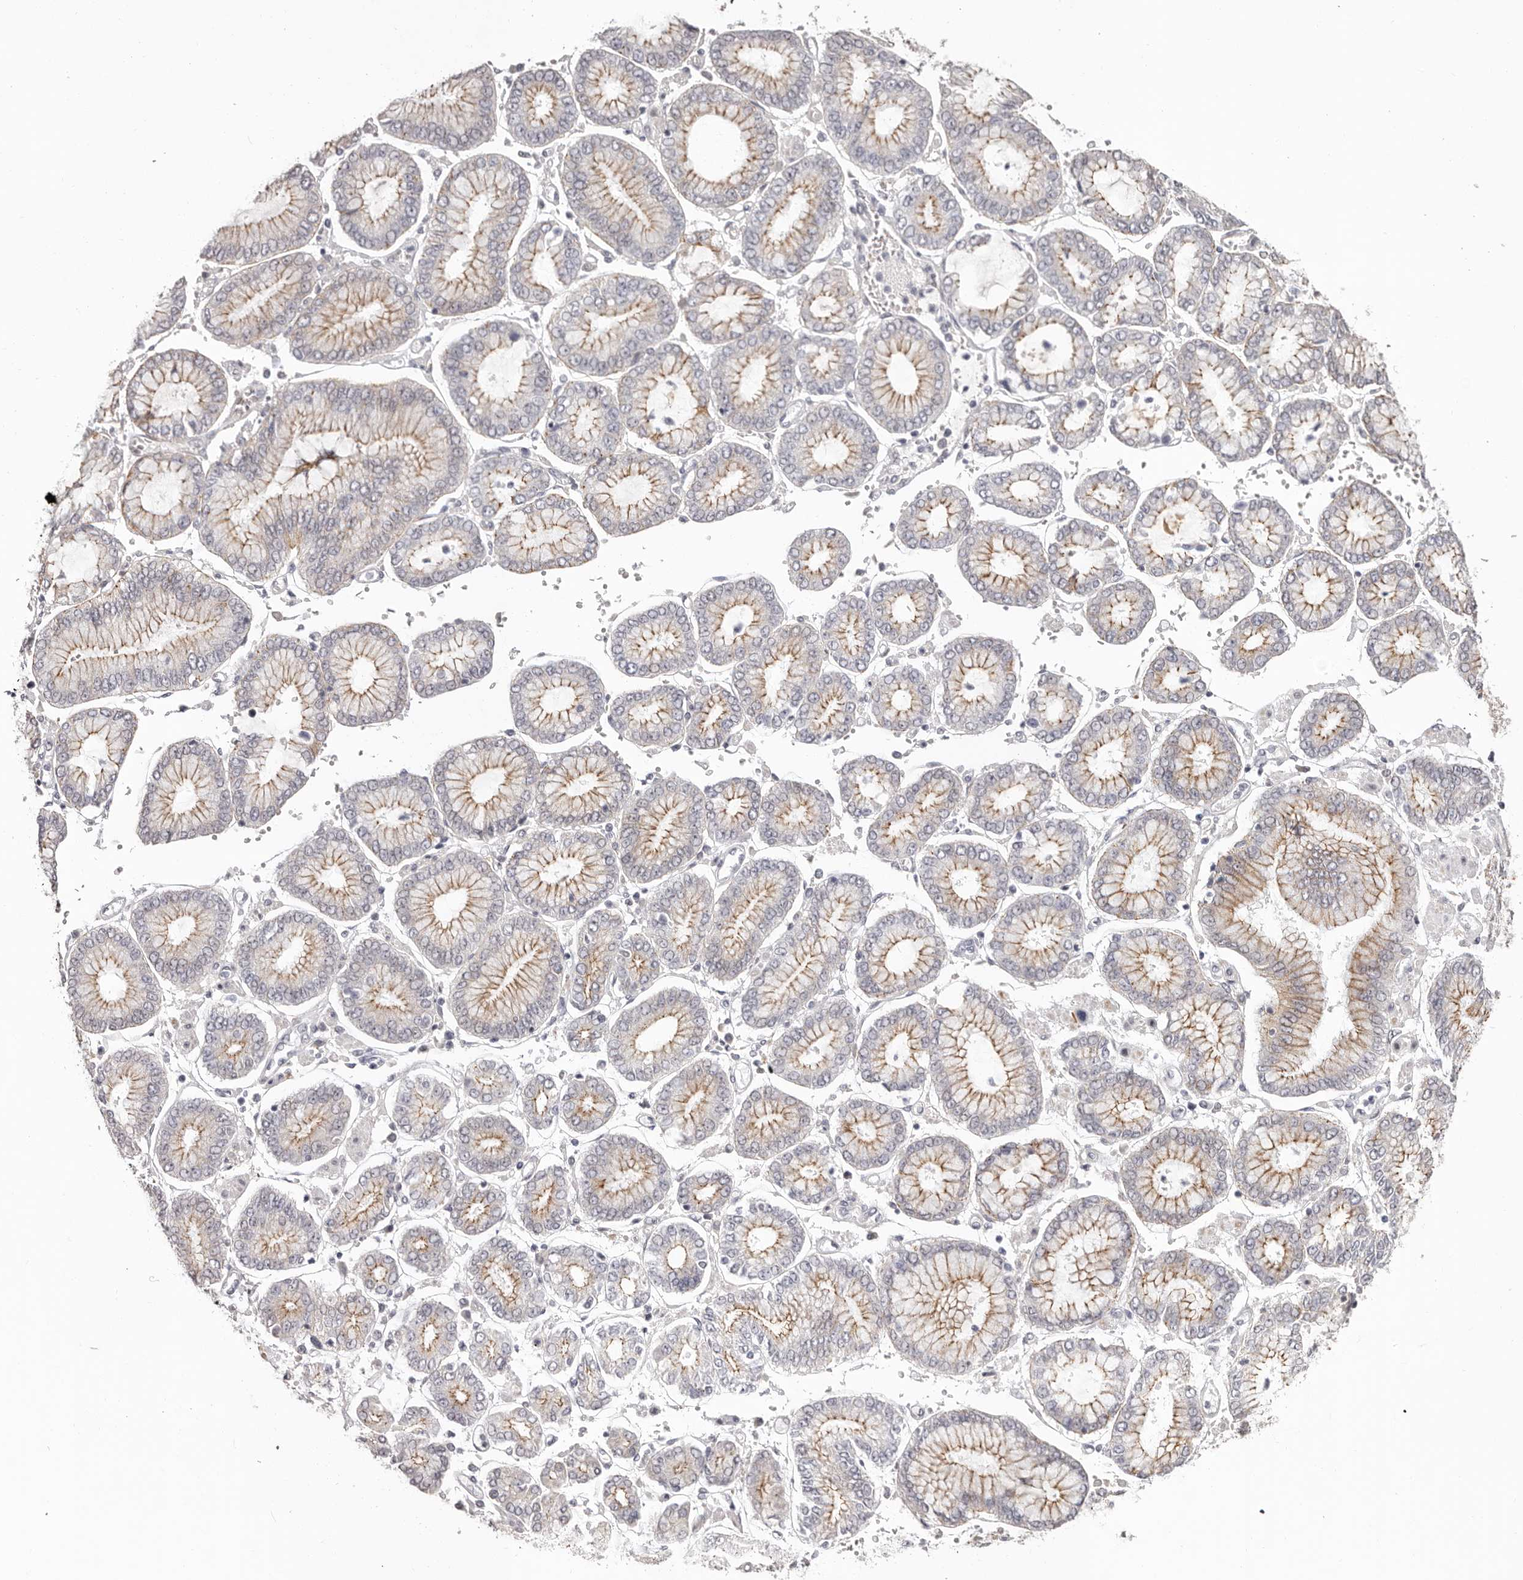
{"staining": {"intensity": "moderate", "quantity": ">75%", "location": "cytoplasmic/membranous"}, "tissue": "stomach cancer", "cell_type": "Tumor cells", "image_type": "cancer", "snomed": [{"axis": "morphology", "description": "Adenocarcinoma, NOS"}, {"axis": "topography", "description": "Stomach"}], "caption": "DAB immunohistochemical staining of stomach cancer shows moderate cytoplasmic/membranous protein positivity in approximately >75% of tumor cells.", "gene": "PCDHB6", "patient": {"sex": "male", "age": 76}}